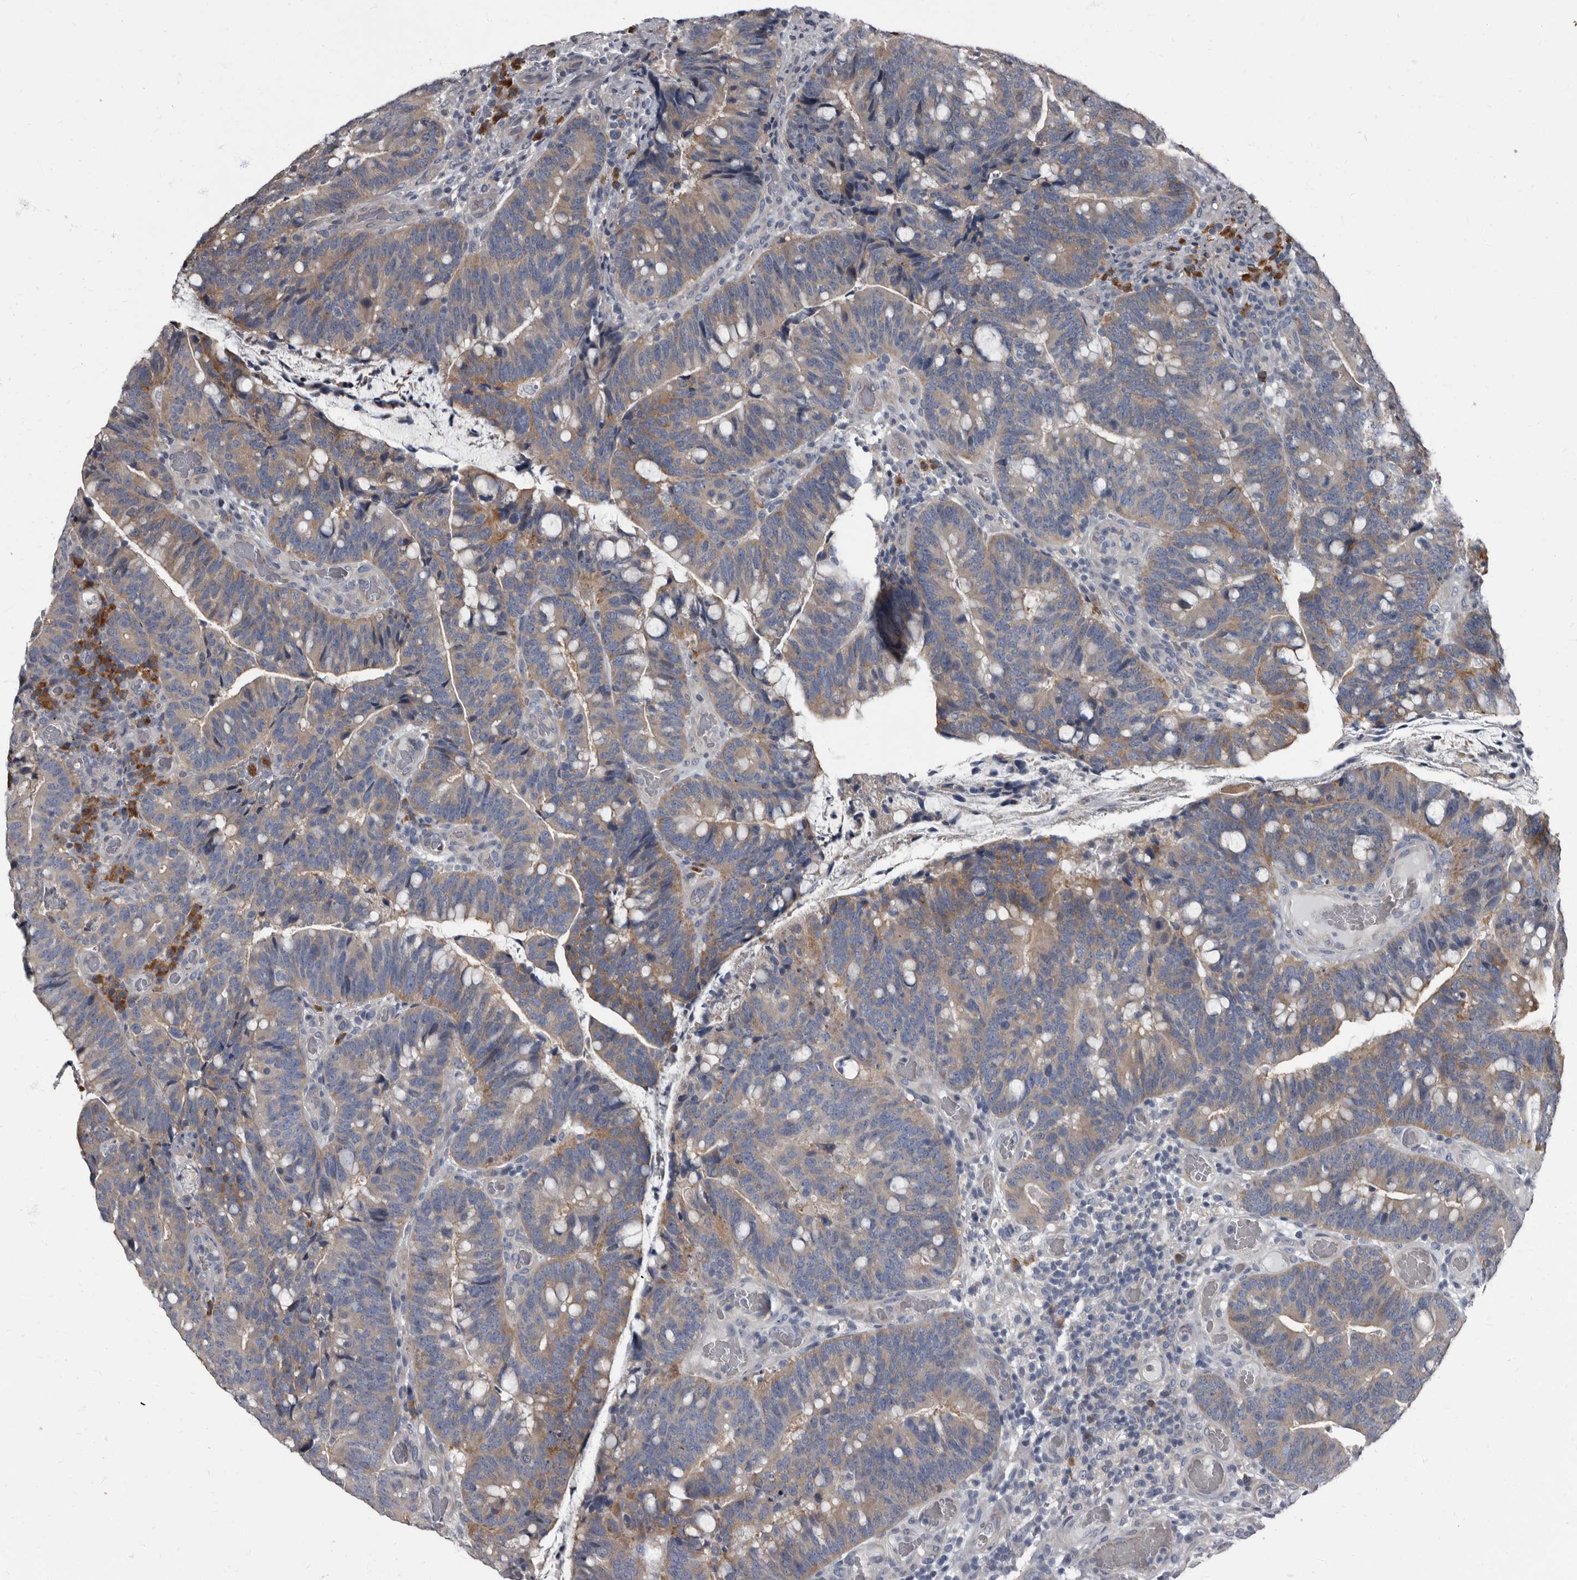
{"staining": {"intensity": "moderate", "quantity": "25%-75%", "location": "cytoplasmic/membranous"}, "tissue": "colorectal cancer", "cell_type": "Tumor cells", "image_type": "cancer", "snomed": [{"axis": "morphology", "description": "Adenocarcinoma, NOS"}, {"axis": "topography", "description": "Colon"}], "caption": "Protein staining of colorectal adenocarcinoma tissue exhibits moderate cytoplasmic/membranous positivity in about 25%-75% of tumor cells.", "gene": "TPD52L1", "patient": {"sex": "female", "age": 66}}